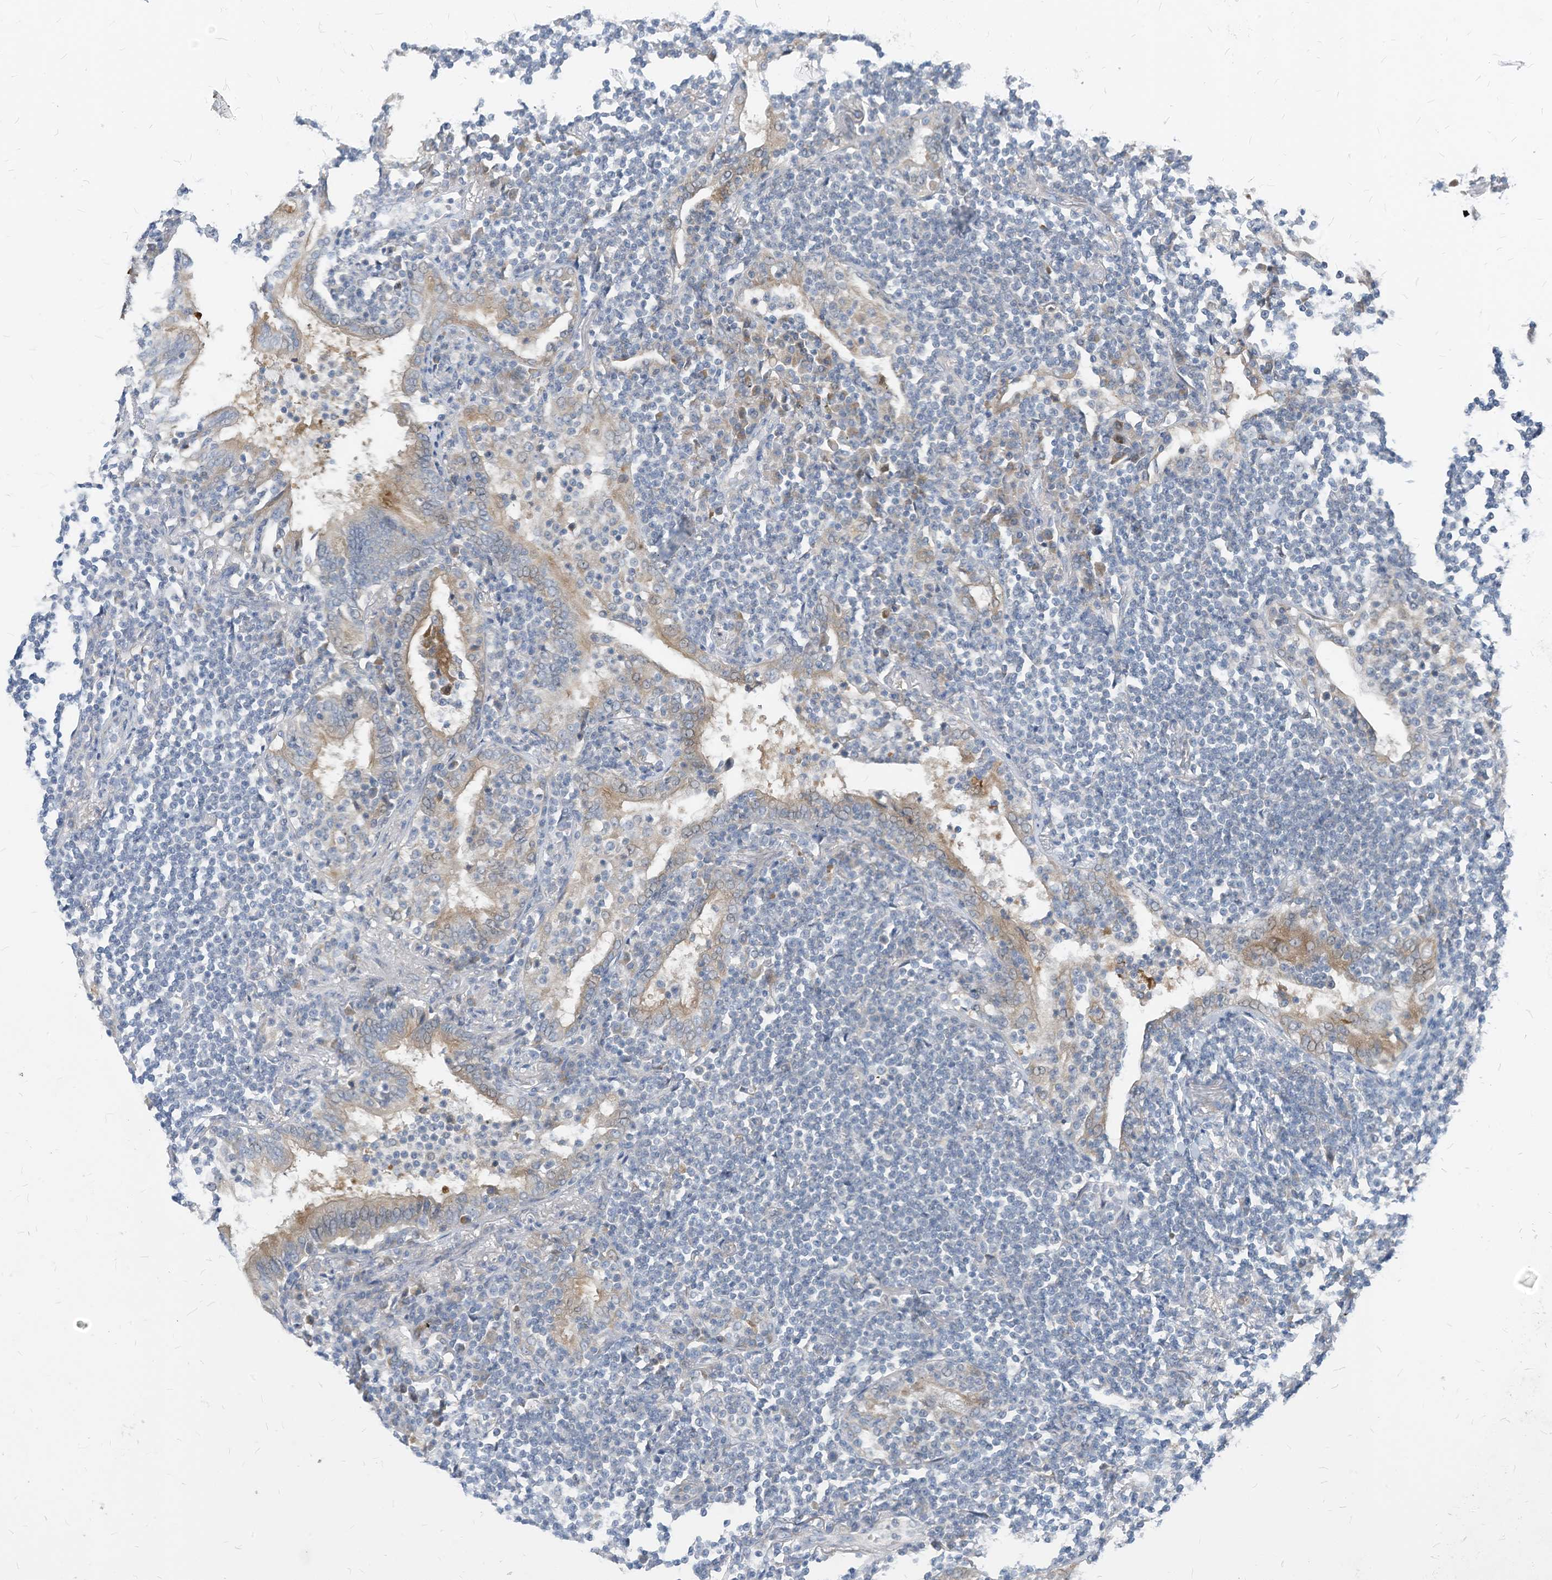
{"staining": {"intensity": "negative", "quantity": "none", "location": "none"}, "tissue": "lymphoma", "cell_type": "Tumor cells", "image_type": "cancer", "snomed": [{"axis": "morphology", "description": "Malignant lymphoma, non-Hodgkin's type, Low grade"}, {"axis": "topography", "description": "Lung"}], "caption": "IHC image of neoplastic tissue: lymphoma stained with DAB reveals no significant protein expression in tumor cells.", "gene": "LDAH", "patient": {"sex": "female", "age": 71}}